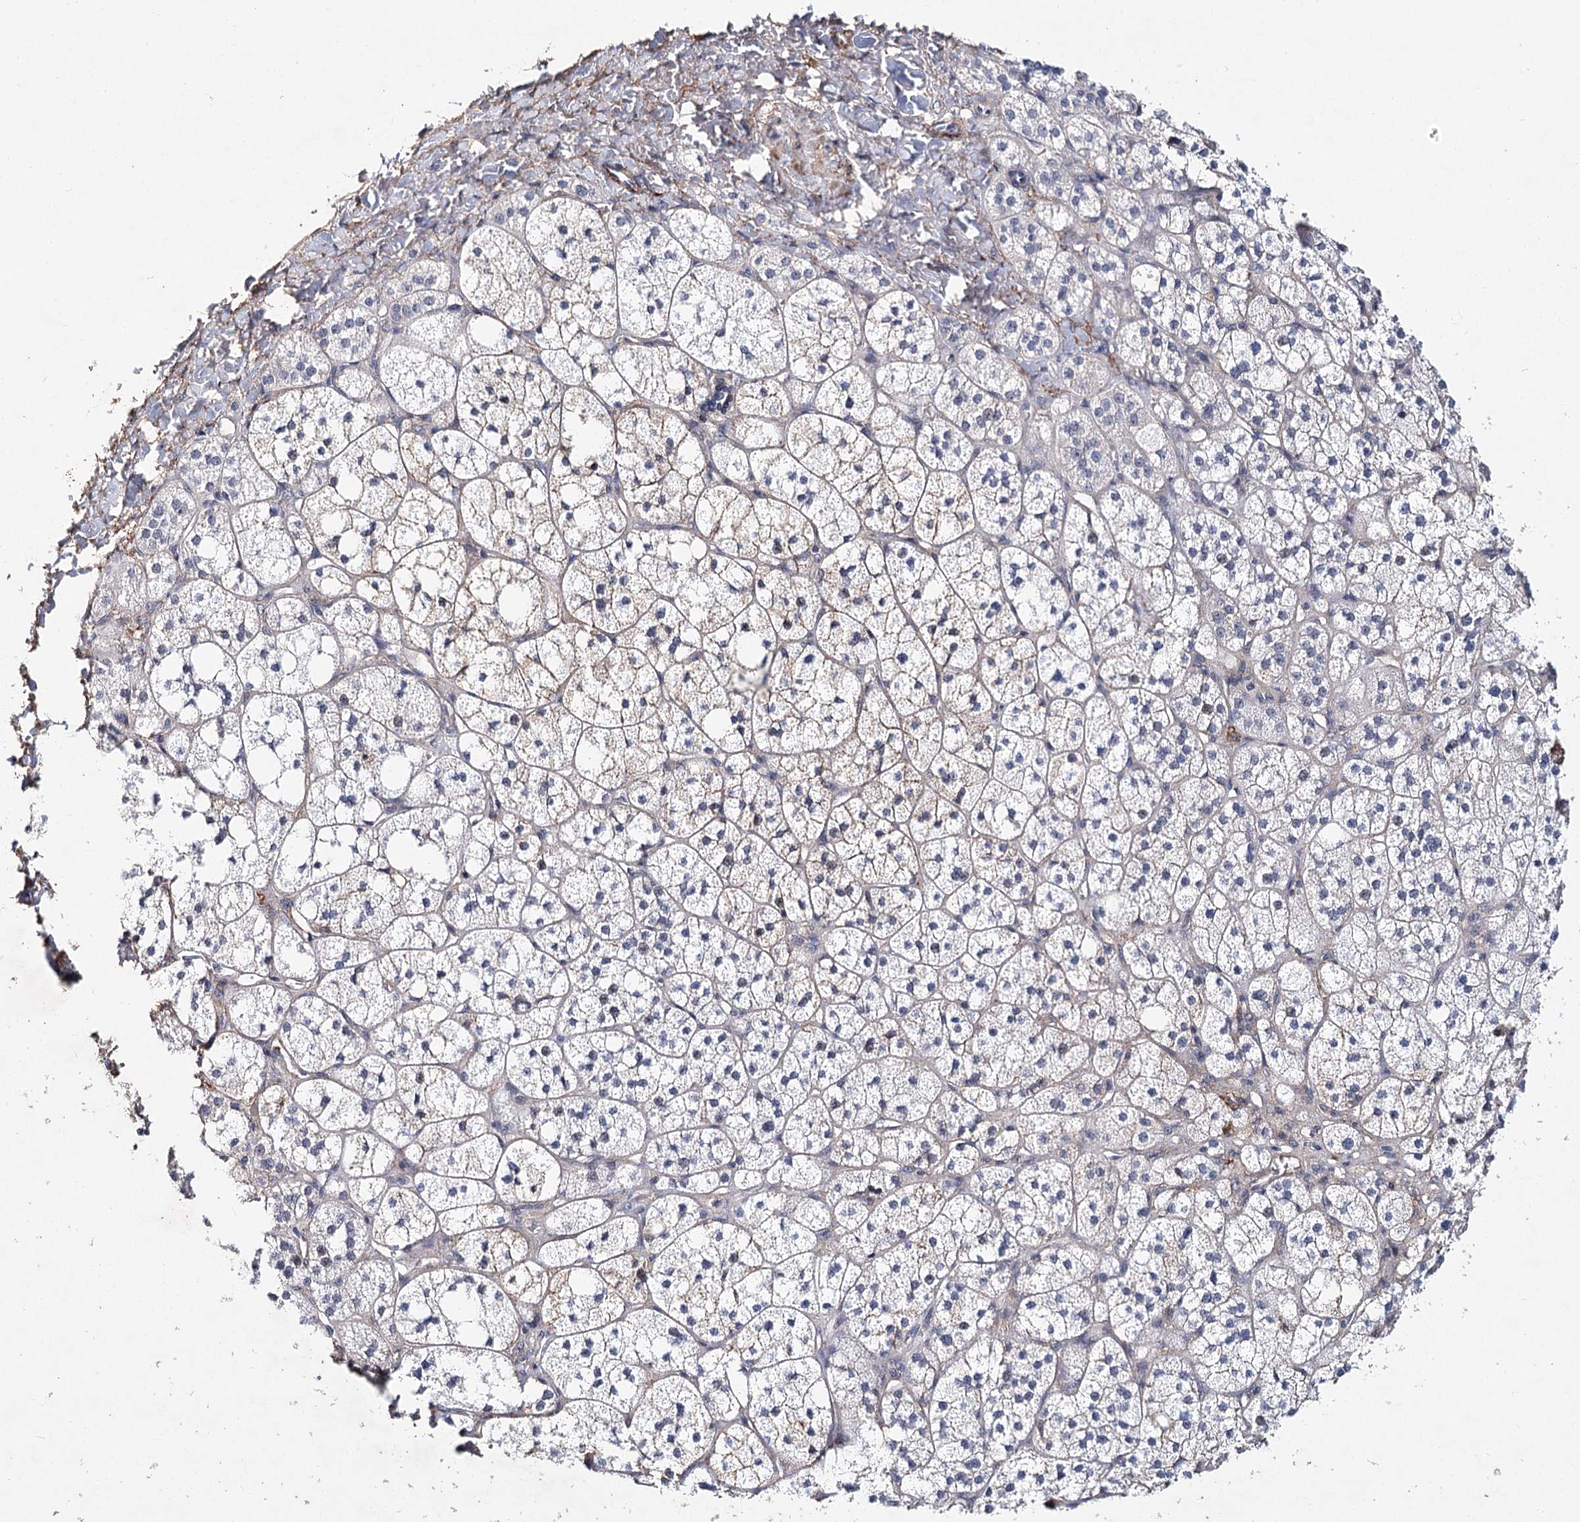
{"staining": {"intensity": "weak", "quantity": "<25%", "location": "cytoplasmic/membranous"}, "tissue": "adrenal gland", "cell_type": "Glandular cells", "image_type": "normal", "snomed": [{"axis": "morphology", "description": "Normal tissue, NOS"}, {"axis": "topography", "description": "Adrenal gland"}], "caption": "This micrograph is of unremarkable adrenal gland stained with immunohistochemistry to label a protein in brown with the nuclei are counter-stained blue. There is no positivity in glandular cells. The staining was performed using DAB to visualize the protein expression in brown, while the nuclei were stained in blue with hematoxylin (Magnification: 20x).", "gene": "TMEM218", "patient": {"sex": "male", "age": 61}}